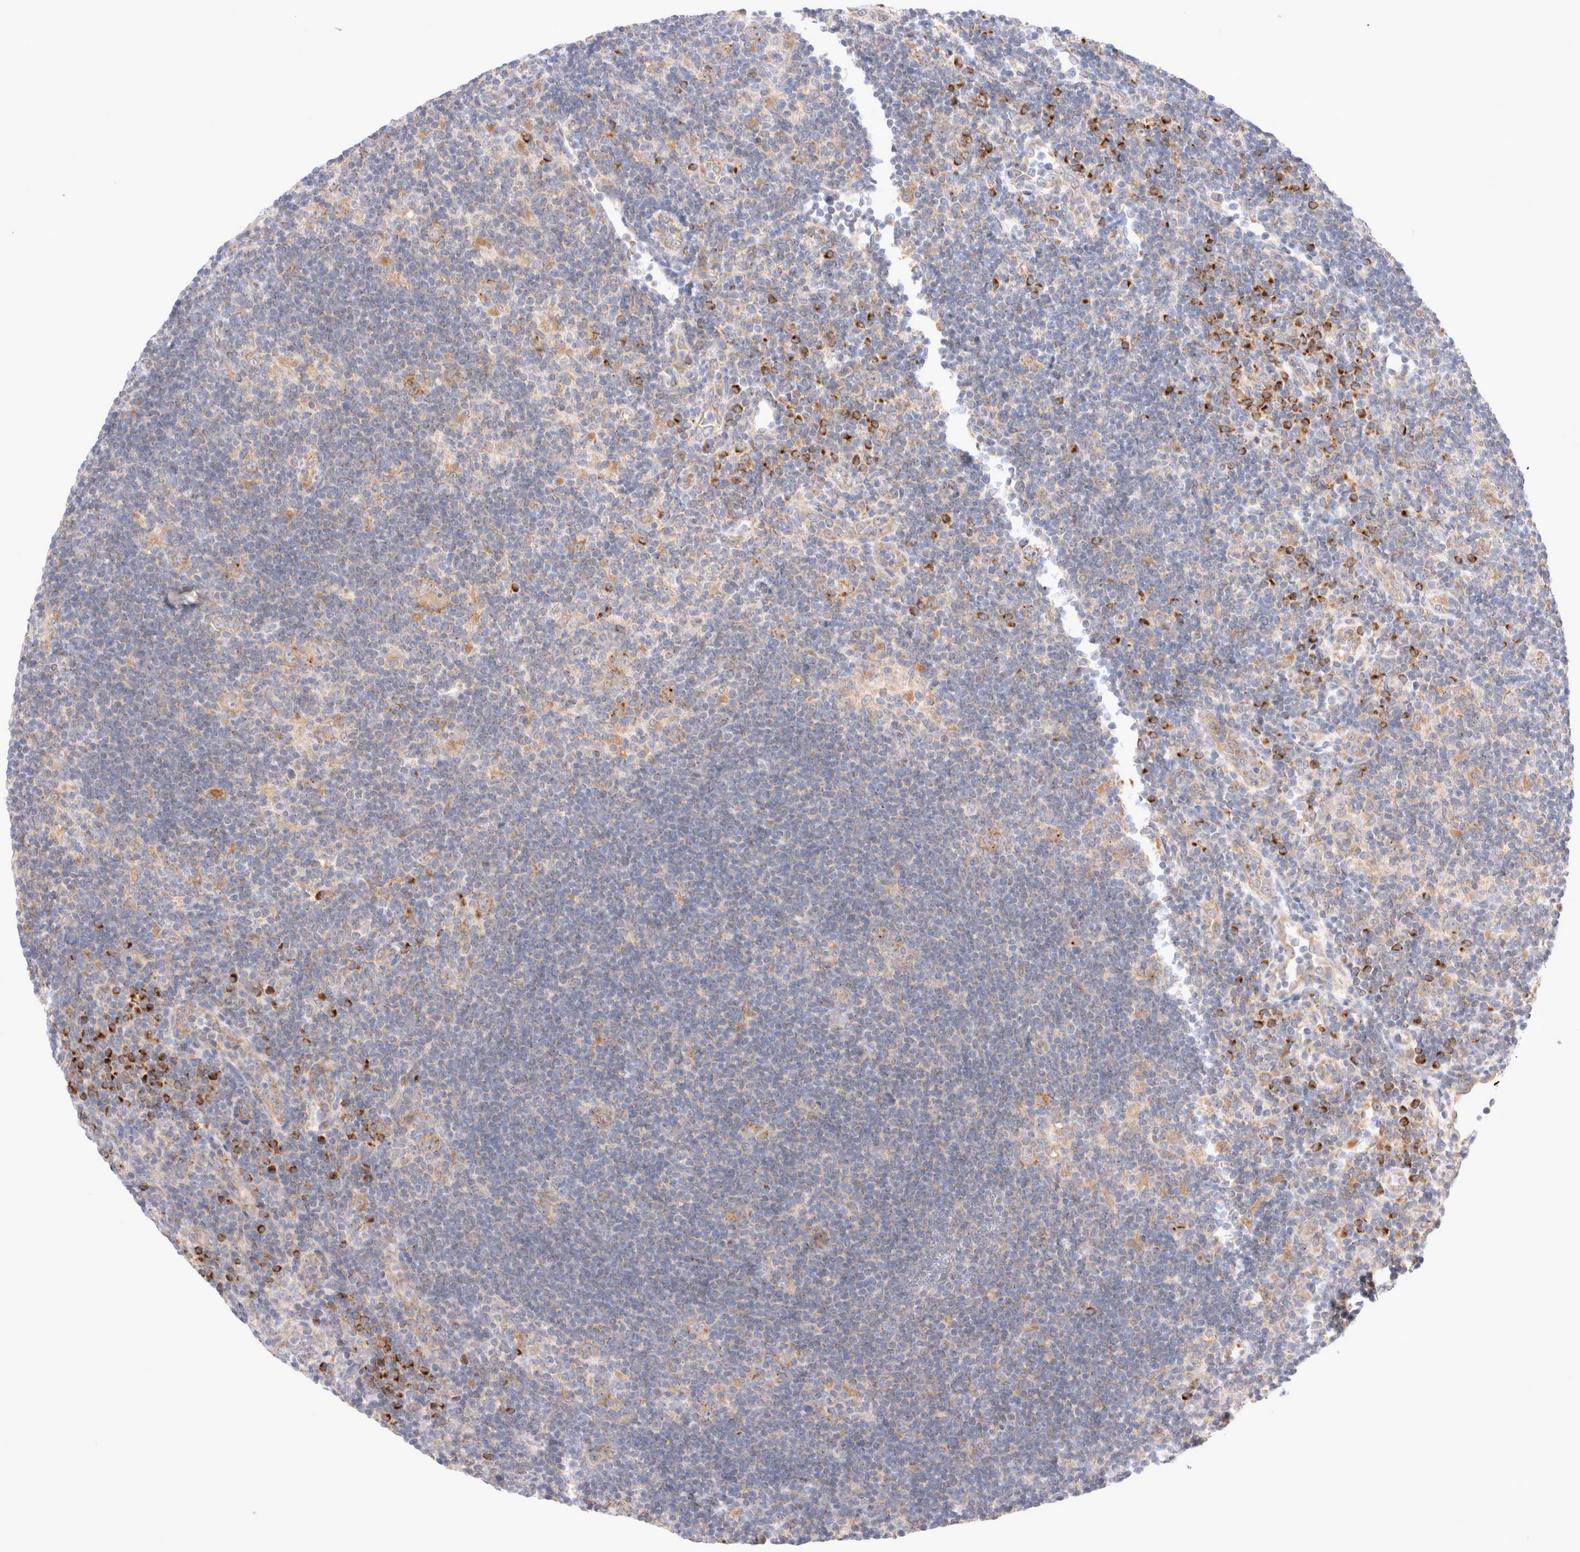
{"staining": {"intensity": "weak", "quantity": "25%-75%", "location": "cytoplasmic/membranous"}, "tissue": "lymphoma", "cell_type": "Tumor cells", "image_type": "cancer", "snomed": [{"axis": "morphology", "description": "Hodgkin's disease, NOS"}, {"axis": "topography", "description": "Lymph node"}], "caption": "Immunohistochemical staining of lymphoma displays low levels of weak cytoplasmic/membranous protein positivity in about 25%-75% of tumor cells.", "gene": "NPC1", "patient": {"sex": "female", "age": 57}}